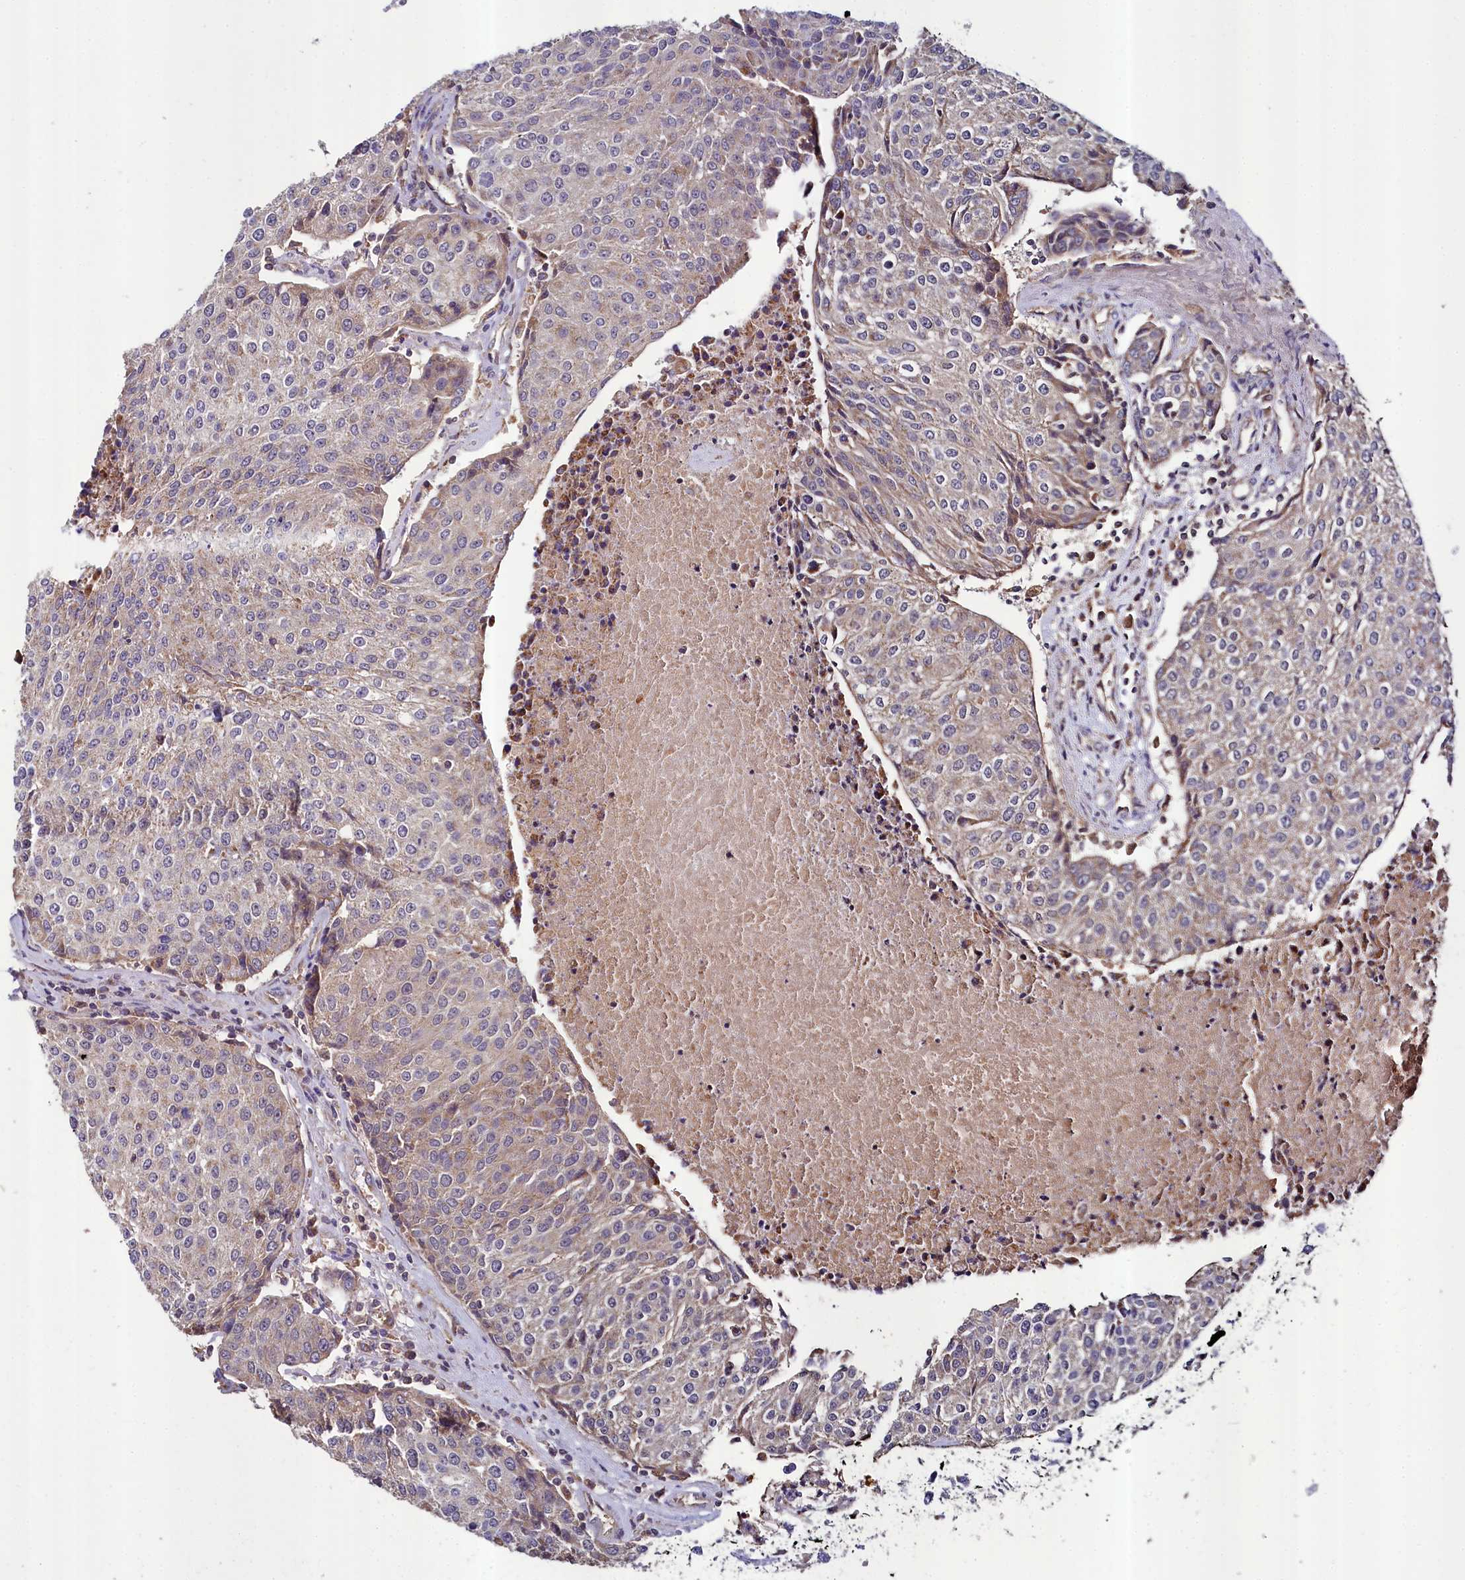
{"staining": {"intensity": "moderate", "quantity": "25%-75%", "location": "cytoplasmic/membranous"}, "tissue": "urothelial cancer", "cell_type": "Tumor cells", "image_type": "cancer", "snomed": [{"axis": "morphology", "description": "Urothelial carcinoma, High grade"}, {"axis": "topography", "description": "Urinary bladder"}], "caption": "Human high-grade urothelial carcinoma stained for a protein (brown) demonstrates moderate cytoplasmic/membranous positive expression in about 25%-75% of tumor cells.", "gene": "METTL4", "patient": {"sex": "female", "age": 85}}